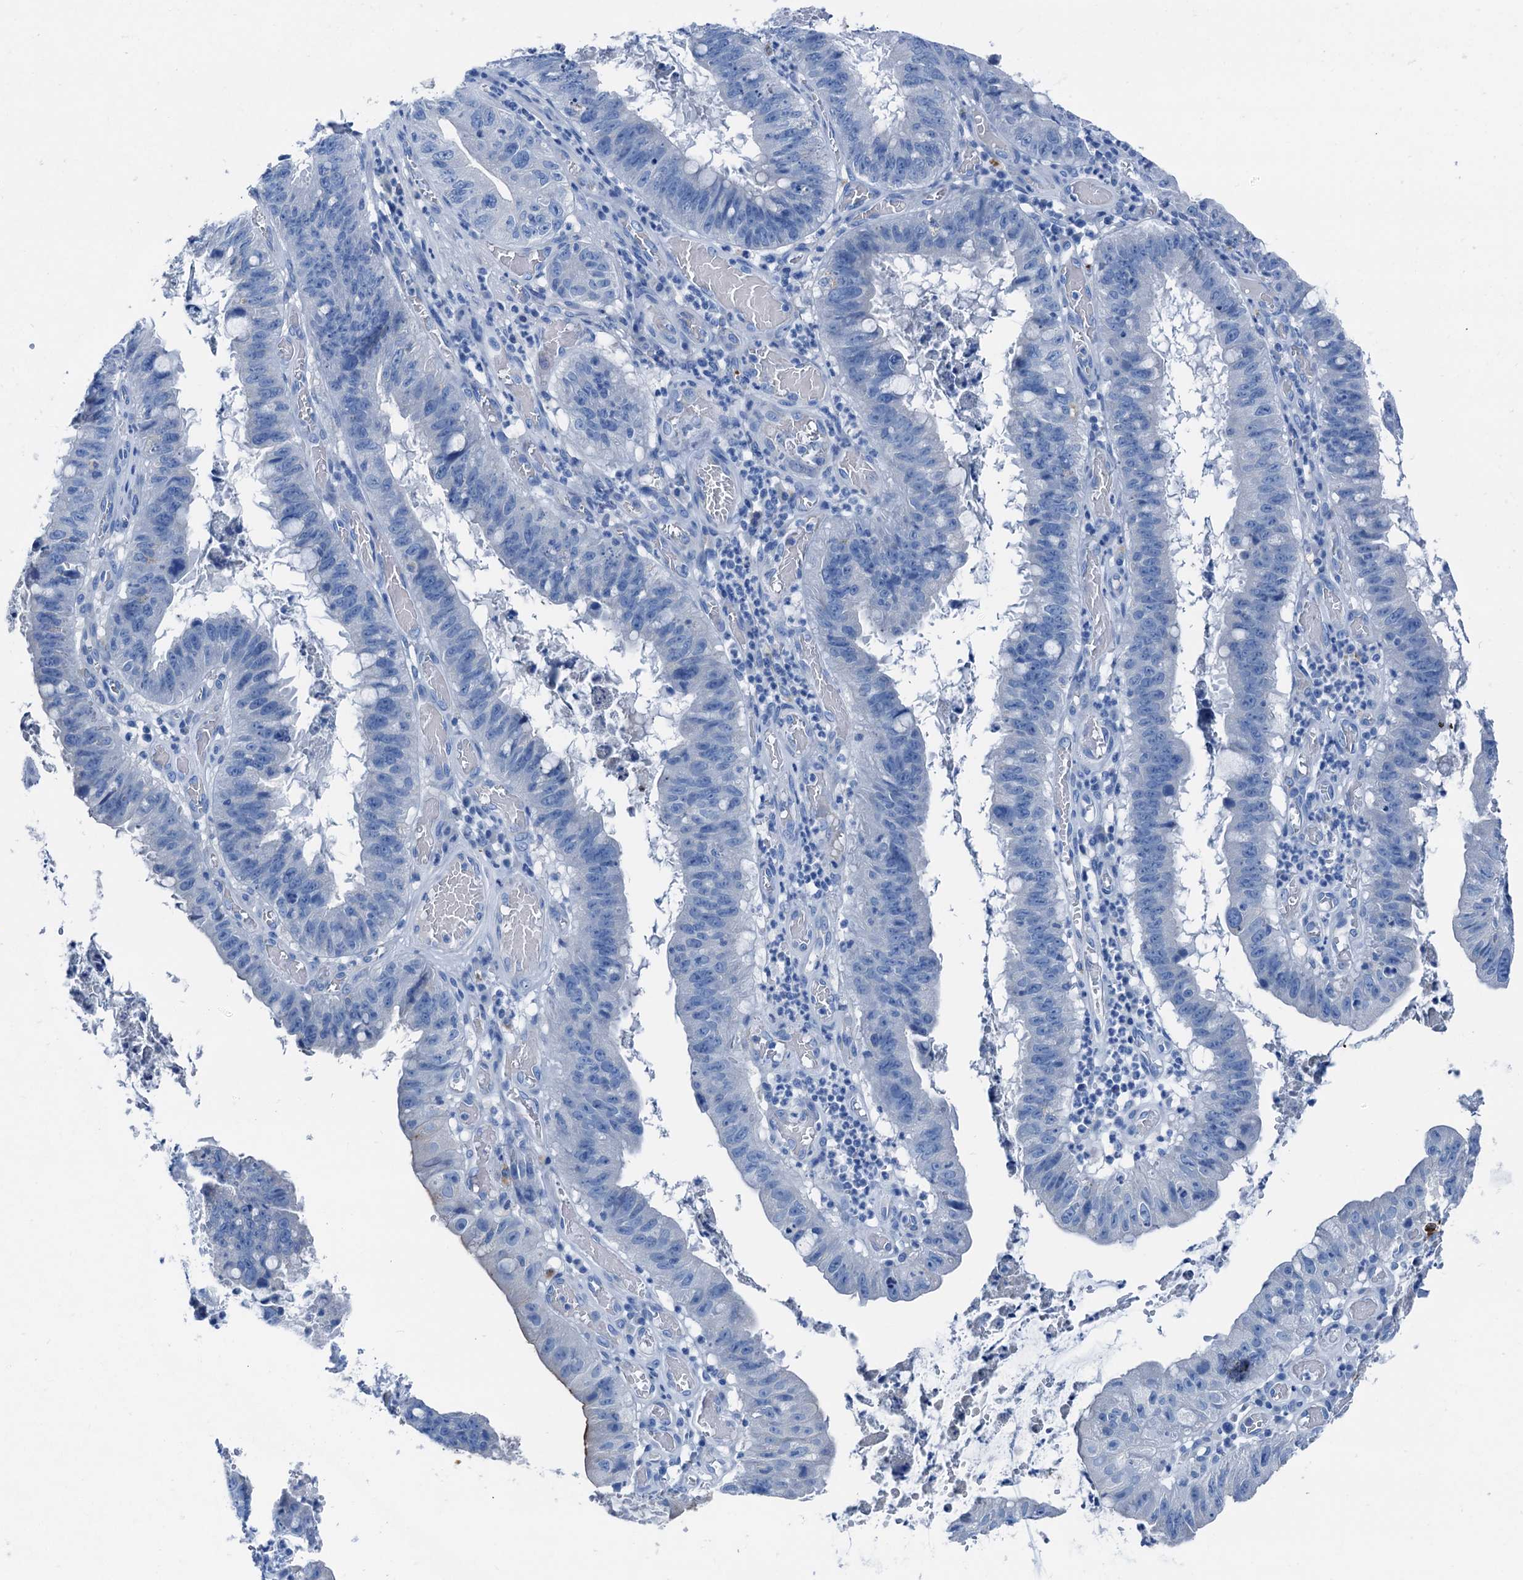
{"staining": {"intensity": "negative", "quantity": "none", "location": "none"}, "tissue": "stomach cancer", "cell_type": "Tumor cells", "image_type": "cancer", "snomed": [{"axis": "morphology", "description": "Adenocarcinoma, NOS"}, {"axis": "topography", "description": "Stomach"}], "caption": "Immunohistochemical staining of adenocarcinoma (stomach) demonstrates no significant expression in tumor cells.", "gene": "C1QTNF4", "patient": {"sex": "male", "age": 59}}